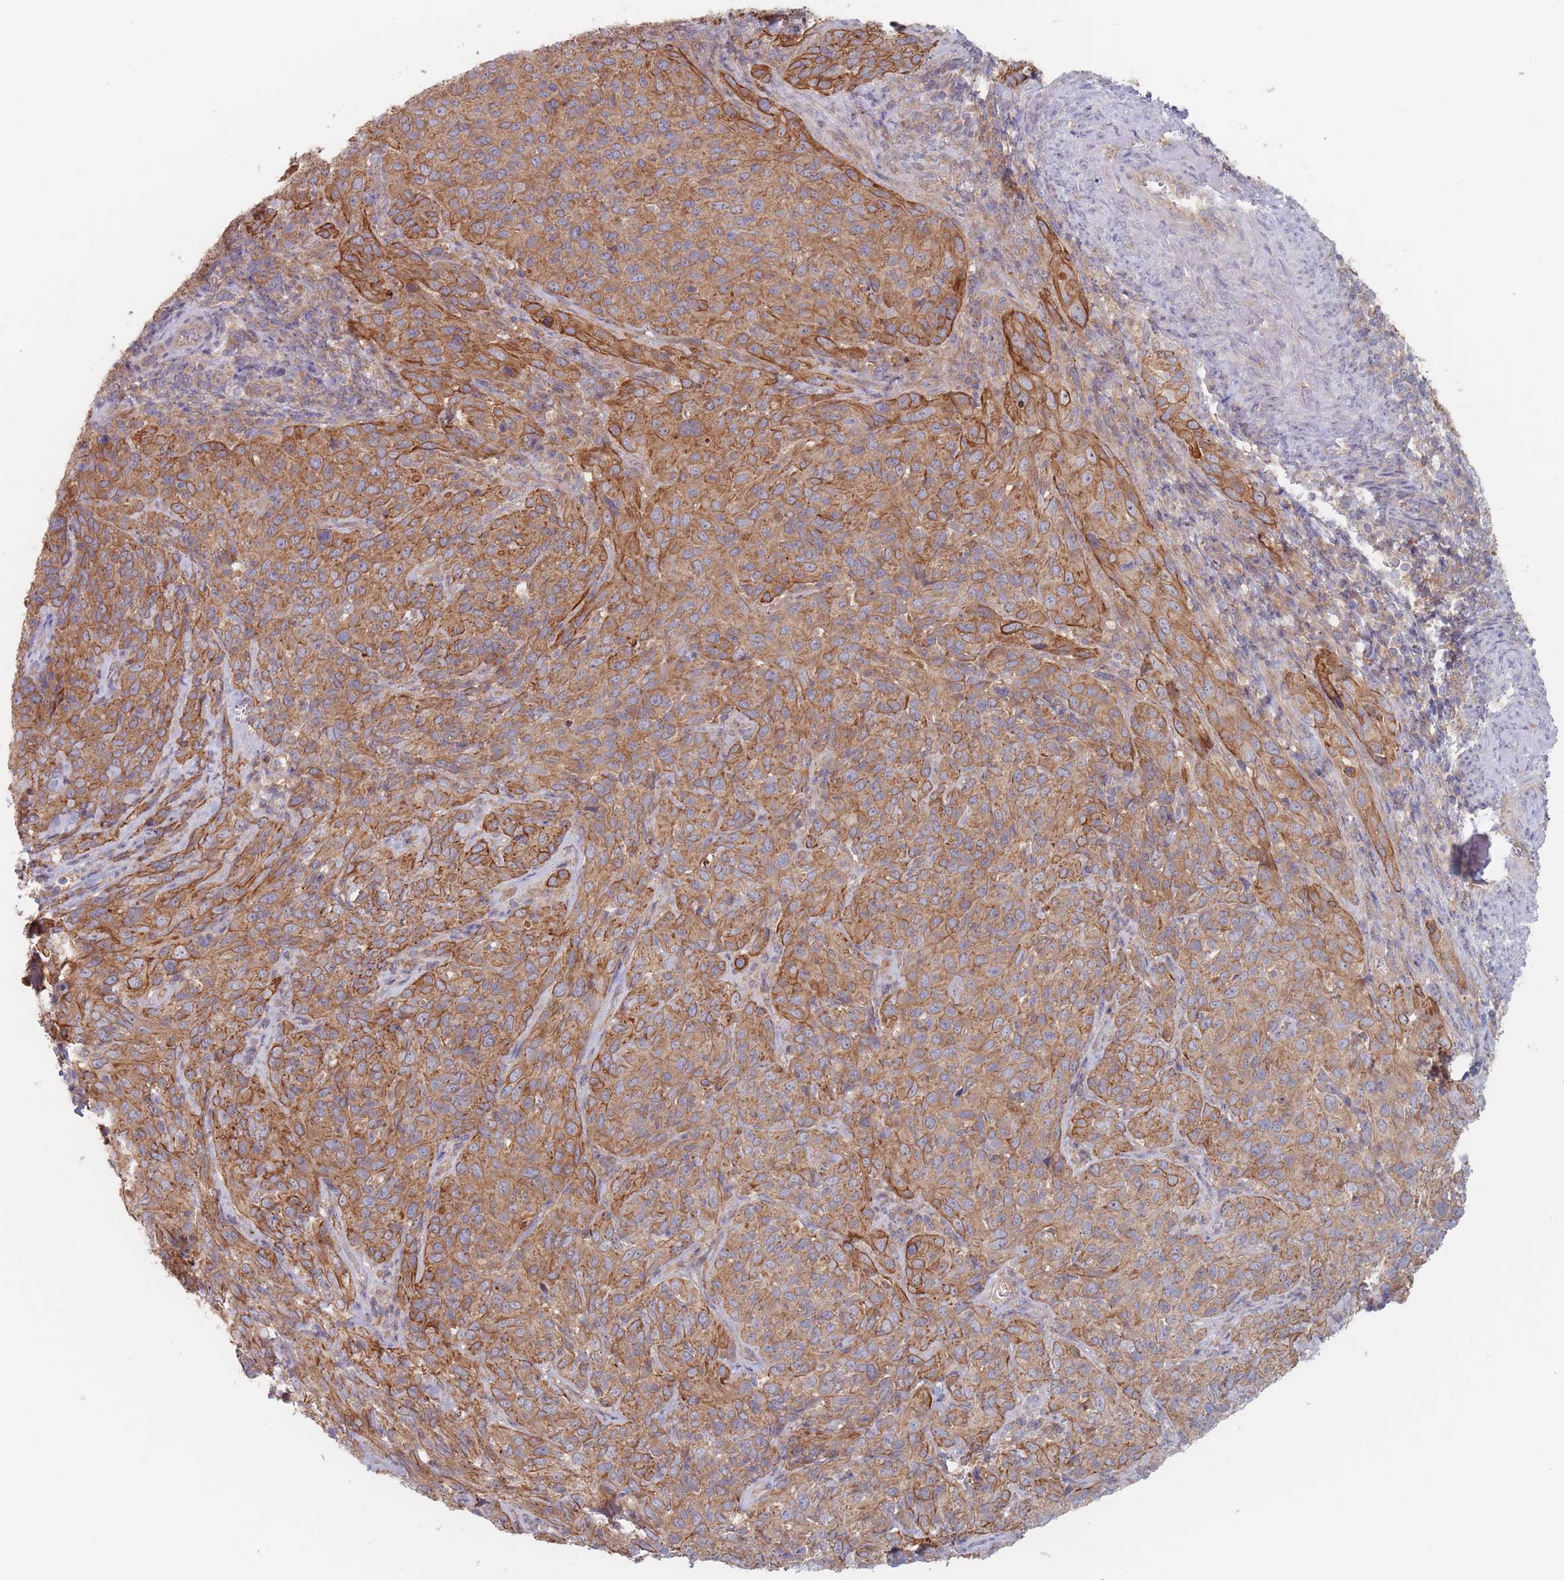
{"staining": {"intensity": "strong", "quantity": ">75%", "location": "cytoplasmic/membranous"}, "tissue": "cervical cancer", "cell_type": "Tumor cells", "image_type": "cancer", "snomed": [{"axis": "morphology", "description": "Squamous cell carcinoma, NOS"}, {"axis": "topography", "description": "Cervix"}], "caption": "Strong cytoplasmic/membranous expression for a protein is seen in about >75% of tumor cells of cervical squamous cell carcinoma using IHC.", "gene": "EFCC1", "patient": {"sex": "female", "age": 51}}